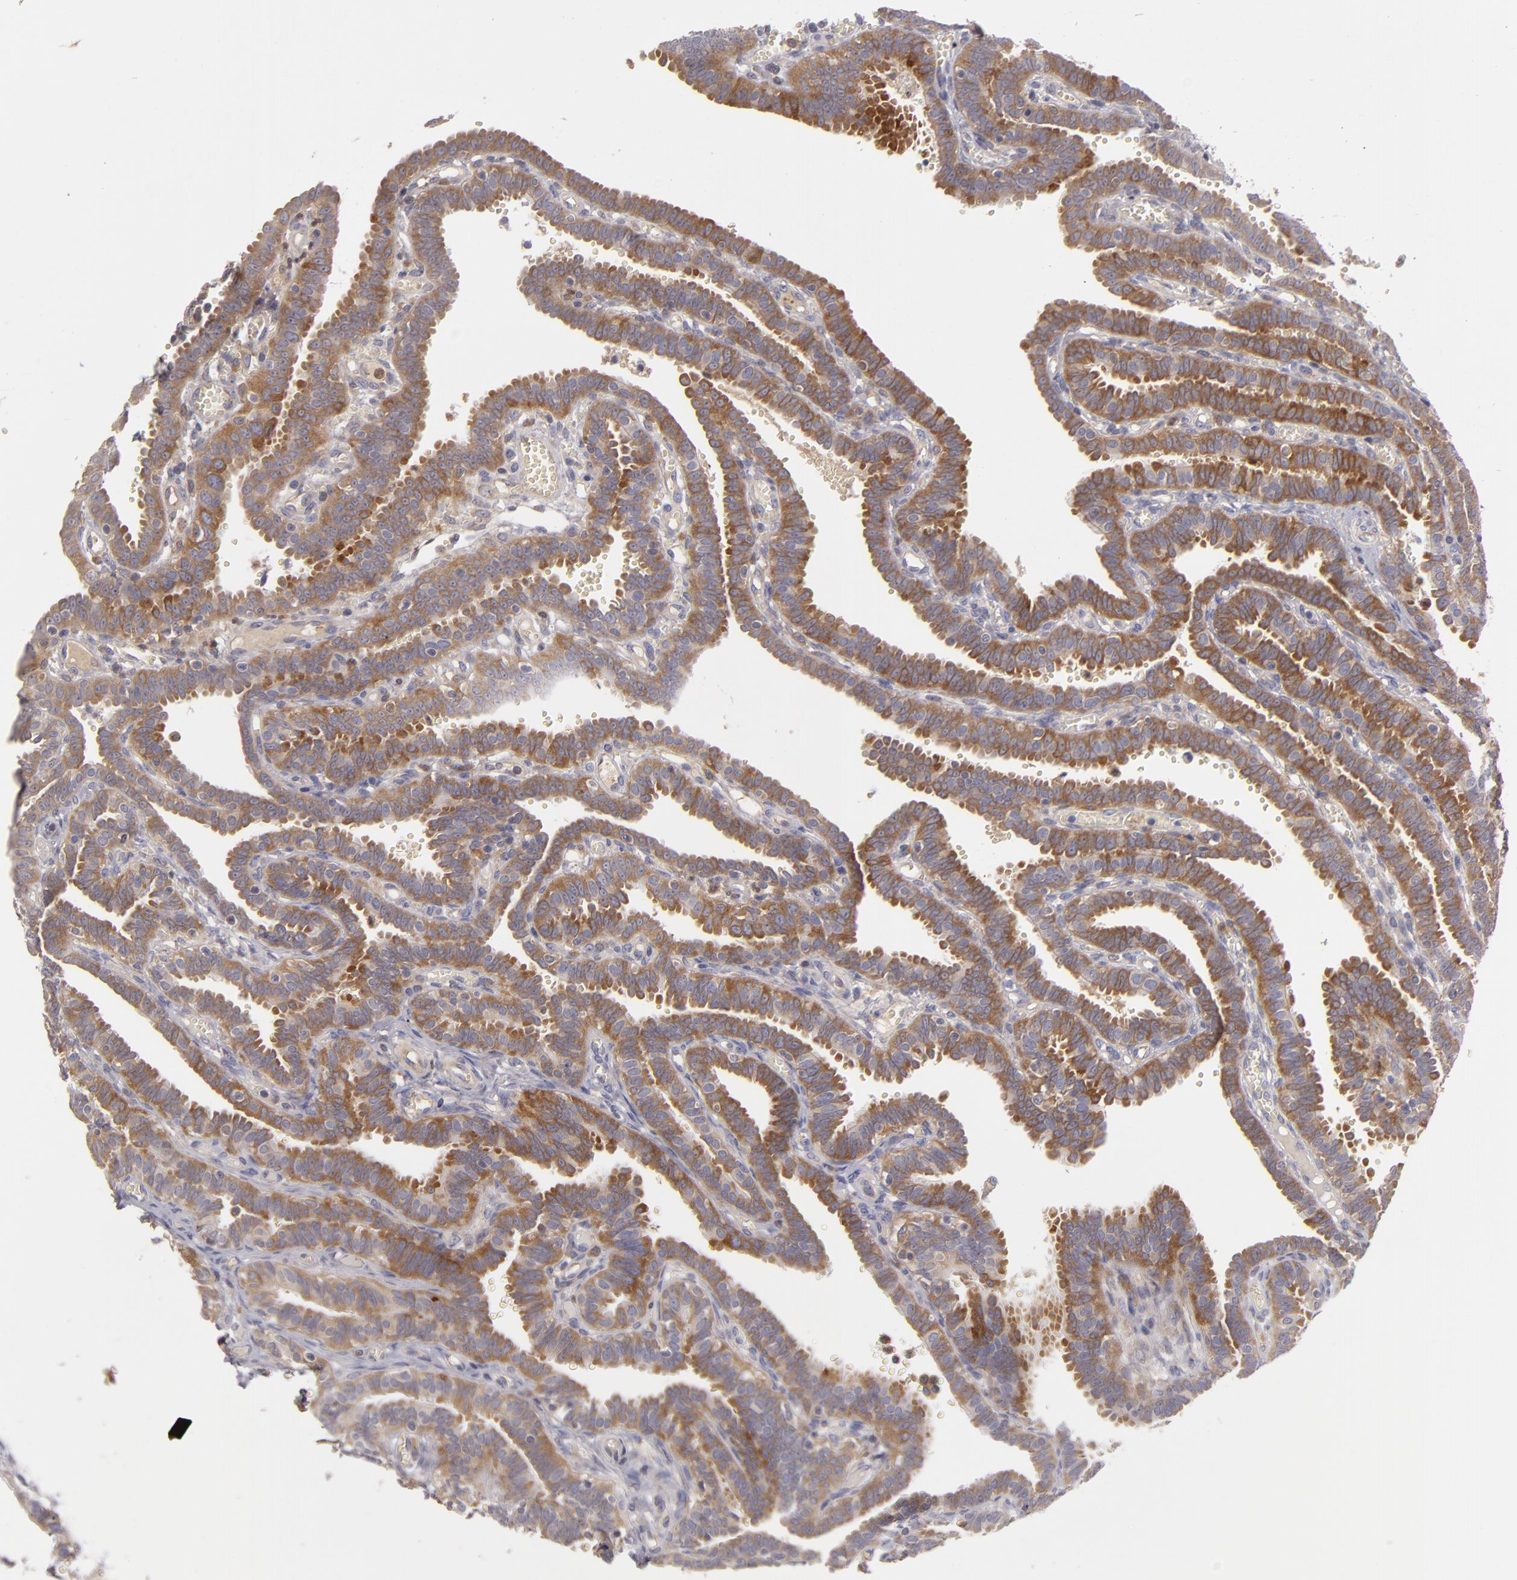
{"staining": {"intensity": "strong", "quantity": ">75%", "location": "cytoplasmic/membranous"}, "tissue": "fallopian tube", "cell_type": "Glandular cells", "image_type": "normal", "snomed": [{"axis": "morphology", "description": "Normal tissue, NOS"}, {"axis": "topography", "description": "Fallopian tube"}], "caption": "A high amount of strong cytoplasmic/membranous expression is present in approximately >75% of glandular cells in benign fallopian tube. (DAB IHC with brightfield microscopy, high magnification).", "gene": "MMP10", "patient": {"sex": "female", "age": 29}}